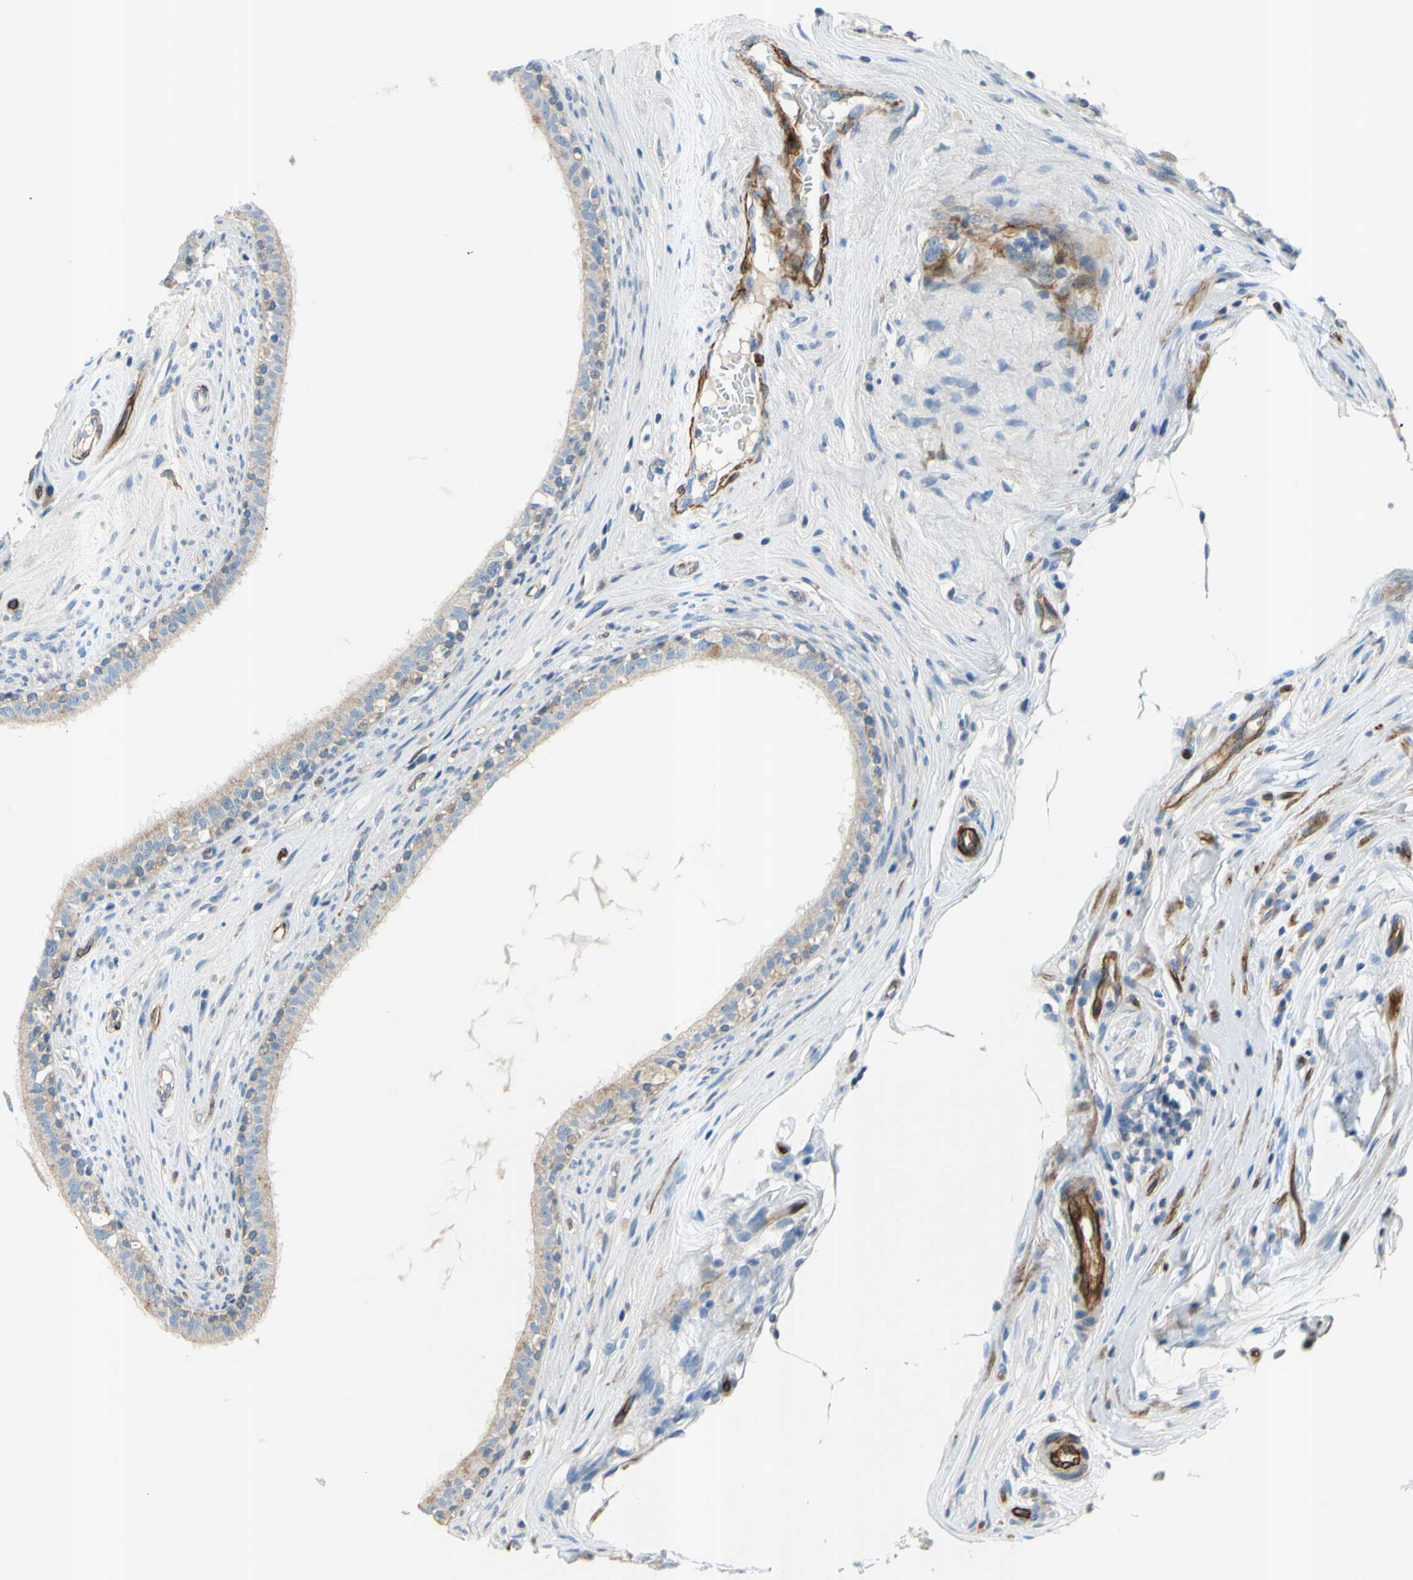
{"staining": {"intensity": "weak", "quantity": "25%-75%", "location": "cytoplasmic/membranous"}, "tissue": "epididymis", "cell_type": "Glandular cells", "image_type": "normal", "snomed": [{"axis": "morphology", "description": "Normal tissue, NOS"}, {"axis": "morphology", "description": "Inflammation, NOS"}, {"axis": "topography", "description": "Epididymis"}], "caption": "This photomicrograph displays immunohistochemistry staining of benign human epididymis, with low weak cytoplasmic/membranous positivity in about 25%-75% of glandular cells.", "gene": "PRRG2", "patient": {"sex": "male", "age": 84}}